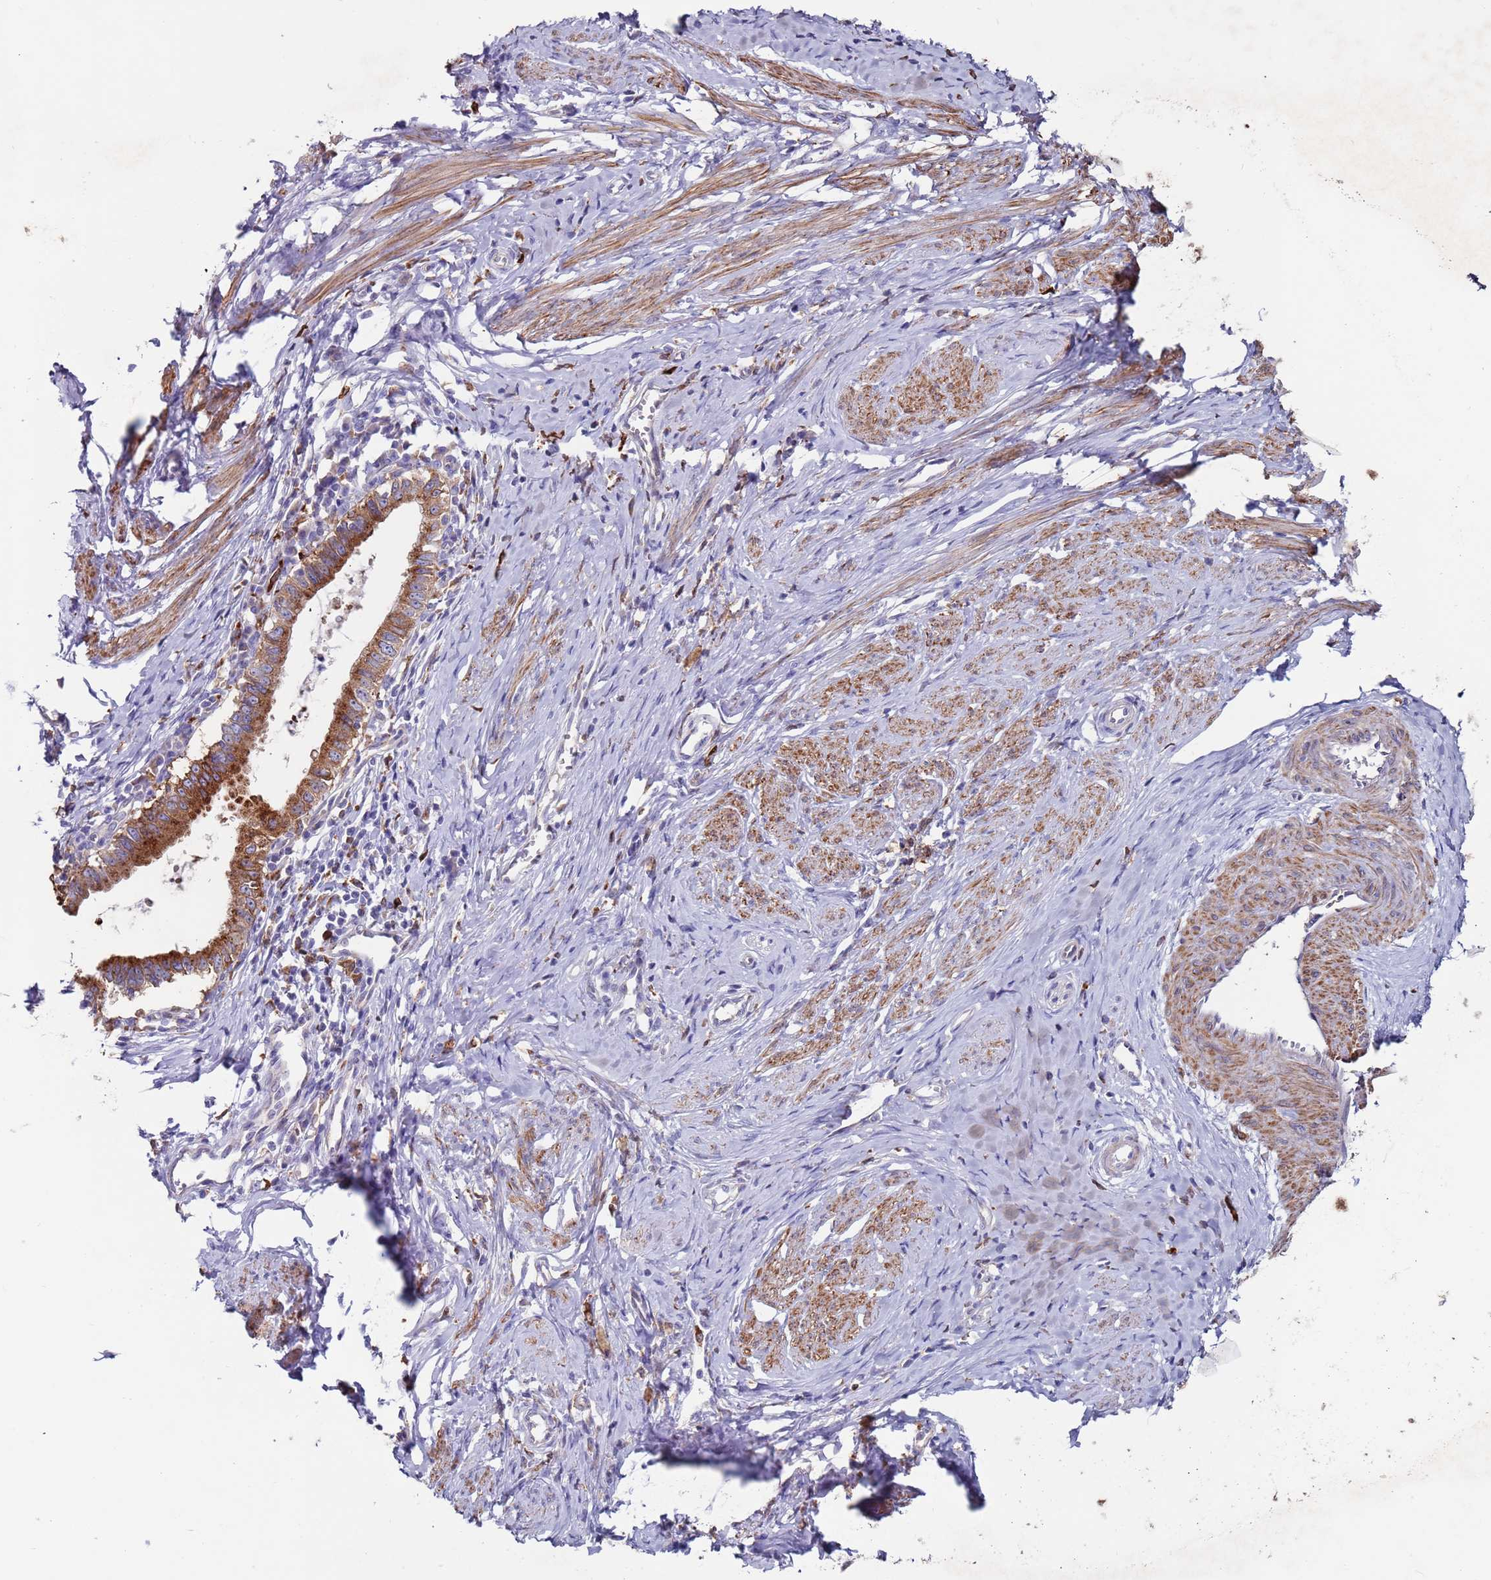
{"staining": {"intensity": "moderate", "quantity": ">75%", "location": "cytoplasmic/membranous"}, "tissue": "cervical cancer", "cell_type": "Tumor cells", "image_type": "cancer", "snomed": [{"axis": "morphology", "description": "Adenocarcinoma, NOS"}, {"axis": "topography", "description": "Cervix"}], "caption": "Tumor cells display medium levels of moderate cytoplasmic/membranous positivity in about >75% of cells in cervical cancer.", "gene": "GREB1L", "patient": {"sex": "female", "age": 36}}